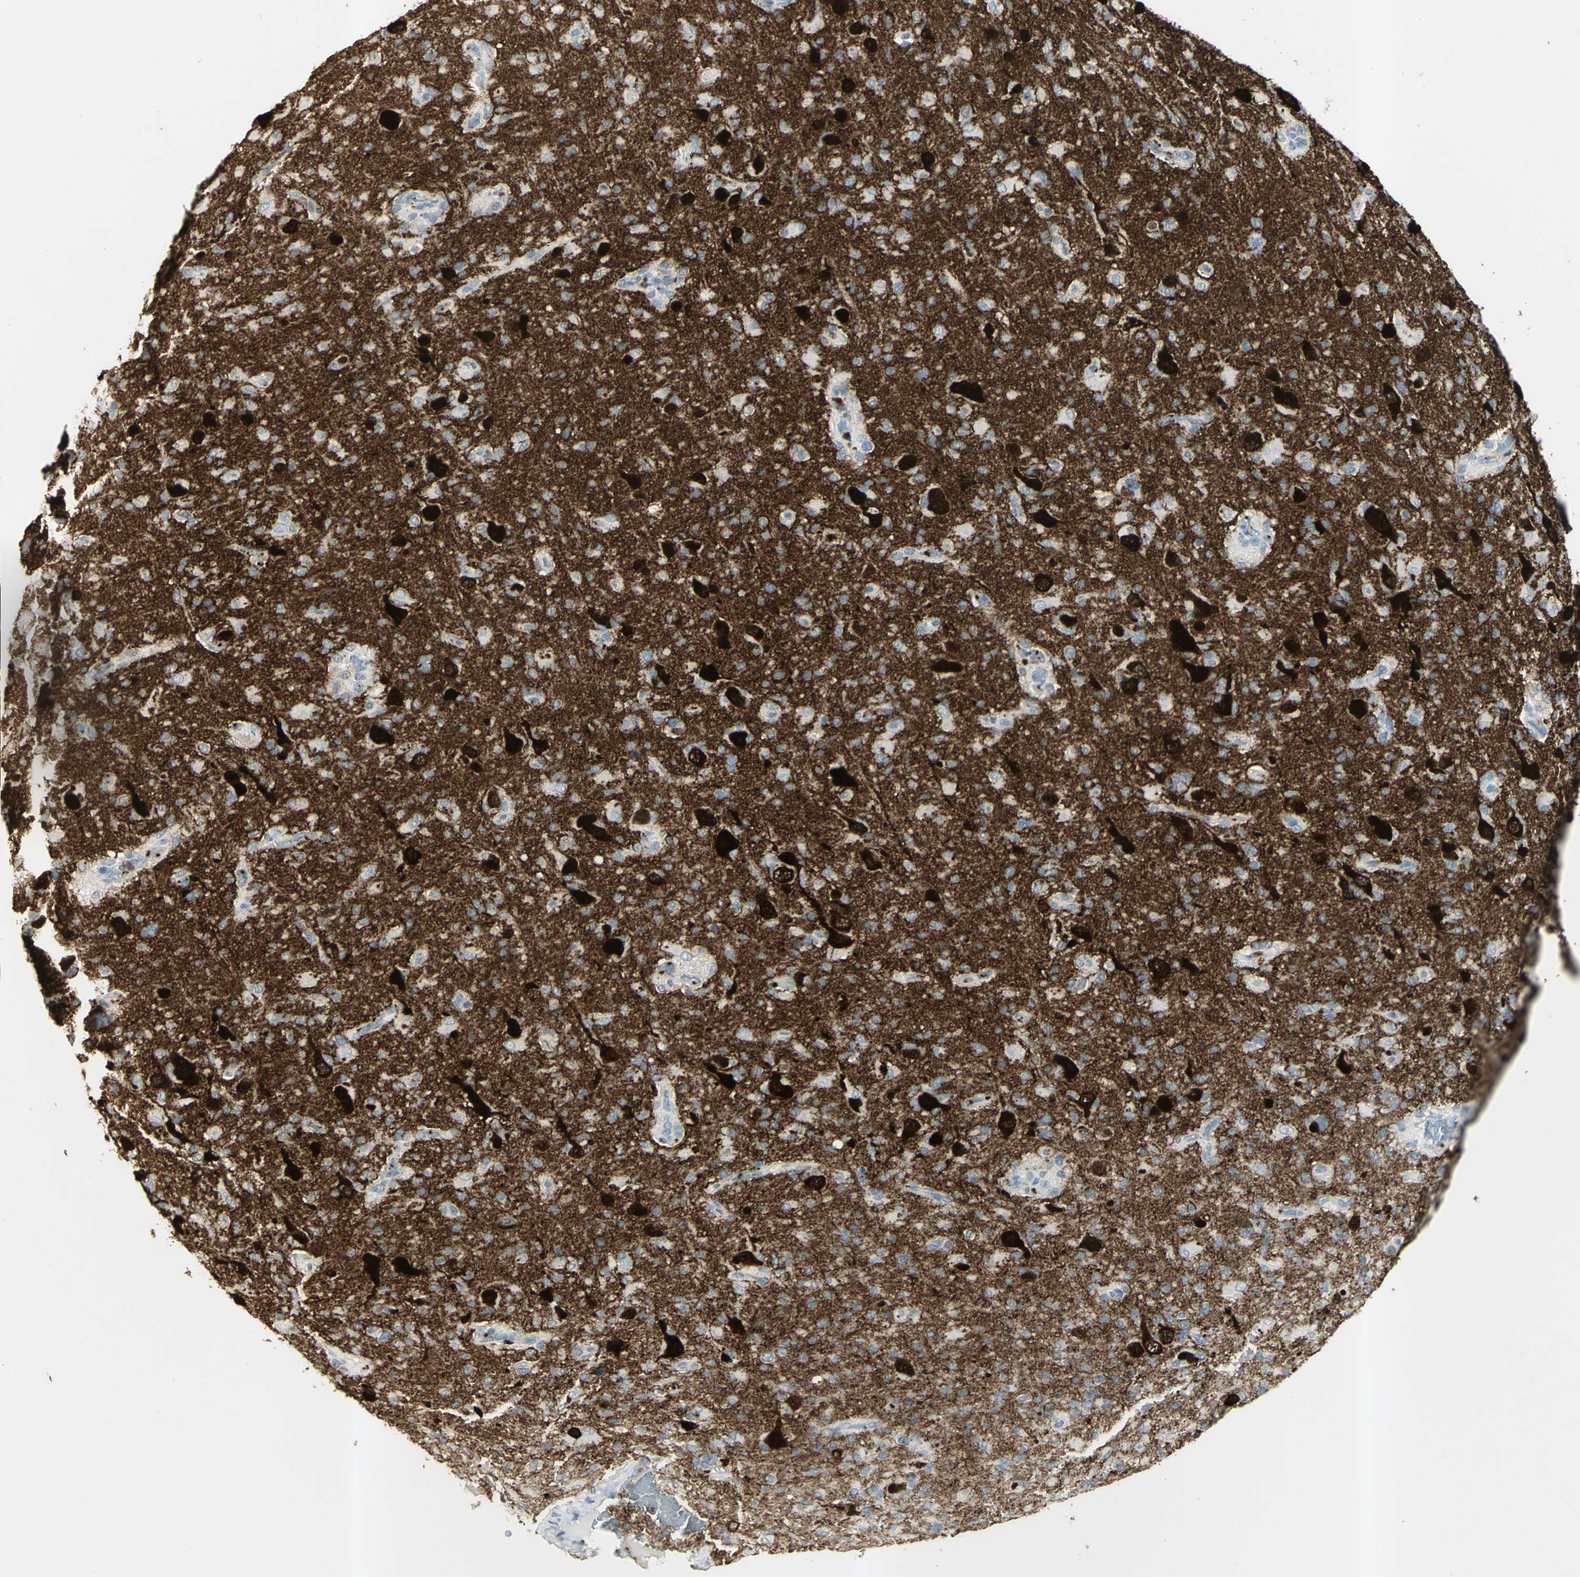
{"staining": {"intensity": "negative", "quantity": "none", "location": "none"}, "tissue": "glioma", "cell_type": "Tumor cells", "image_type": "cancer", "snomed": [{"axis": "morphology", "description": "Glioma, malignant, High grade"}, {"axis": "topography", "description": "Brain"}], "caption": "This is an immunohistochemistry (IHC) micrograph of glioma. There is no positivity in tumor cells.", "gene": "CAMK2B", "patient": {"sex": "male", "age": 71}}